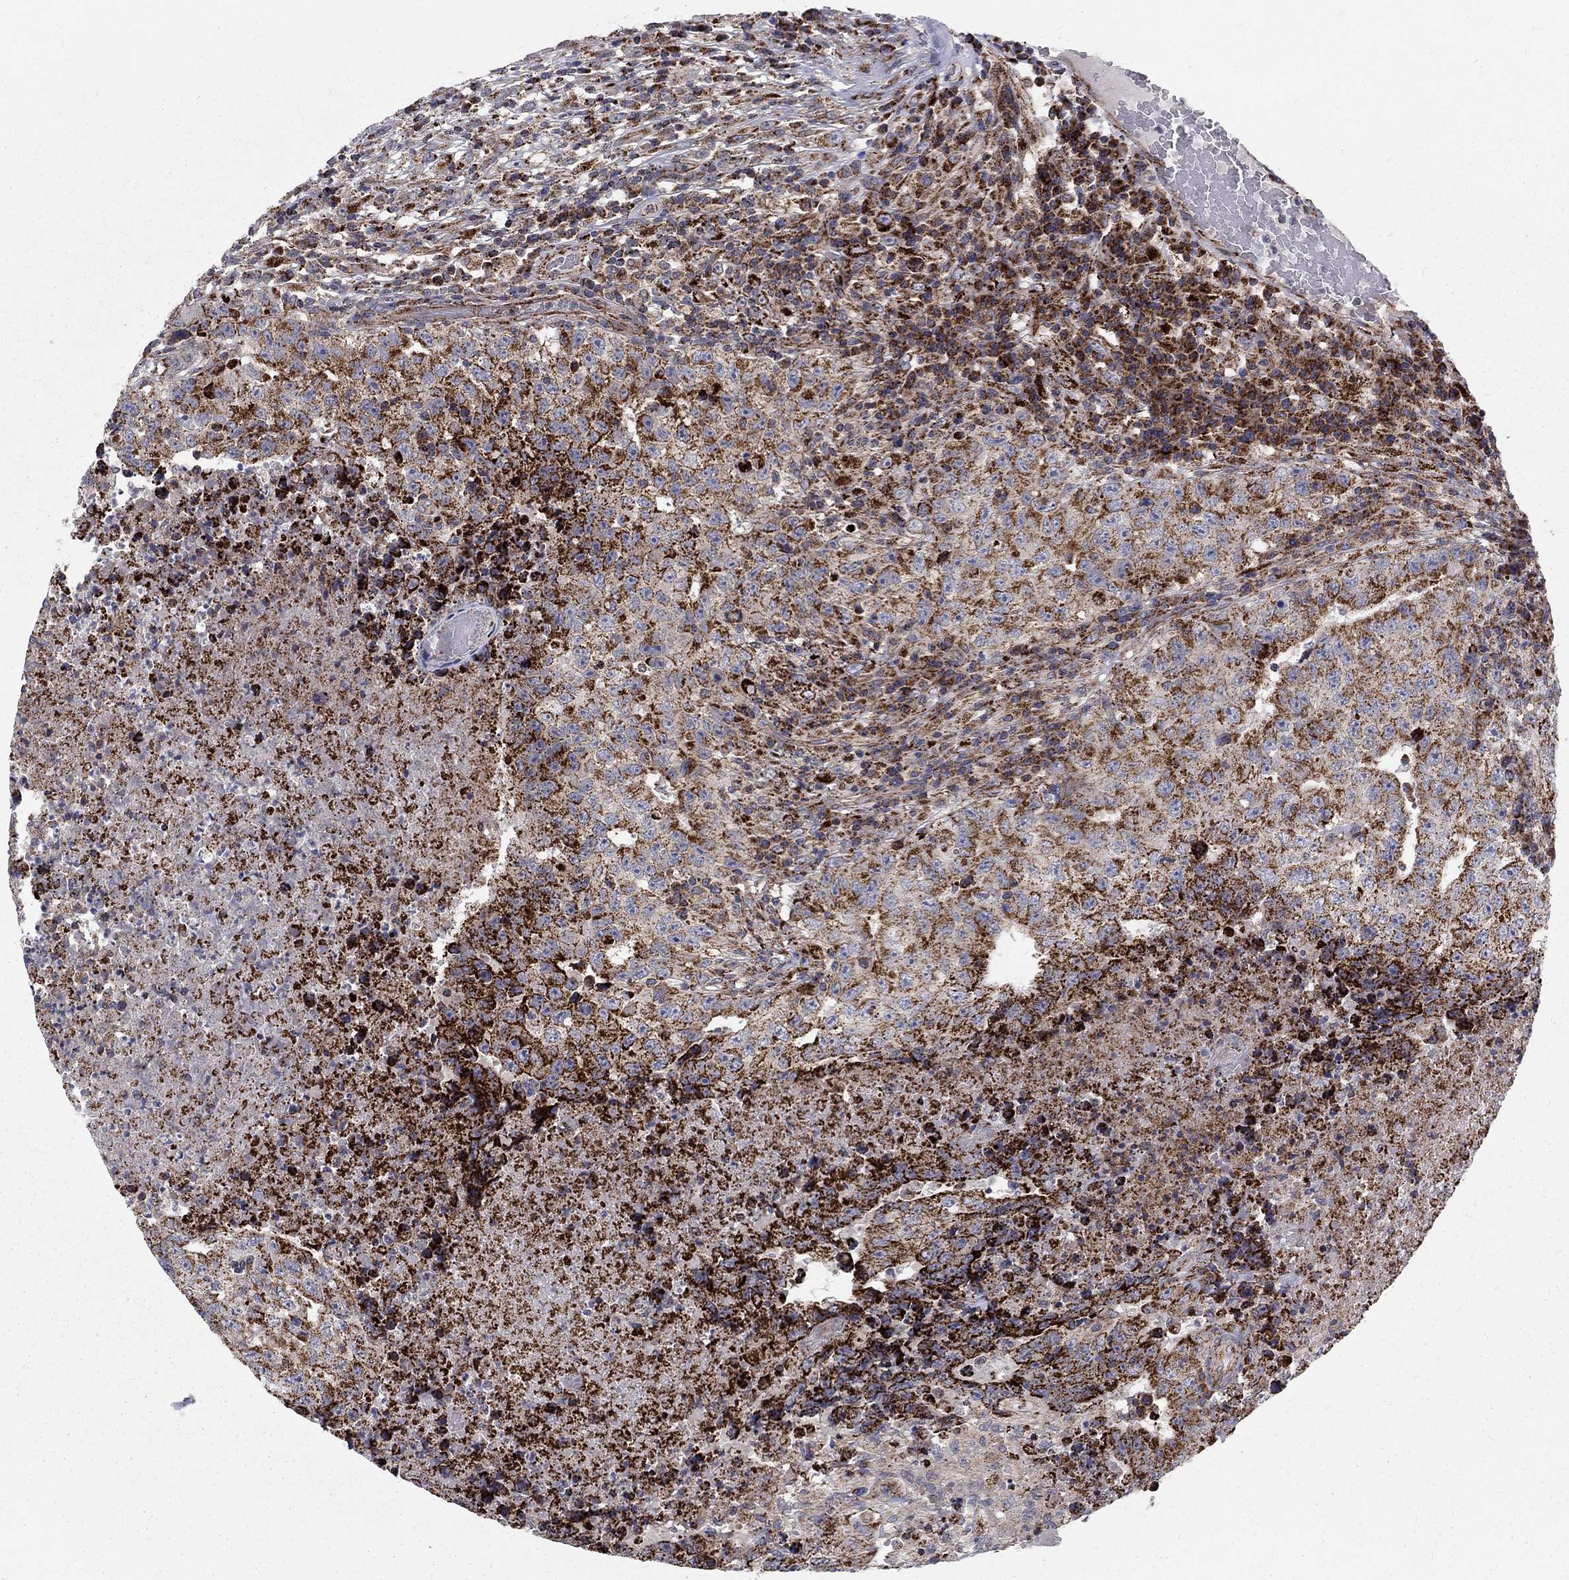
{"staining": {"intensity": "strong", "quantity": ">75%", "location": "cytoplasmic/membranous"}, "tissue": "testis cancer", "cell_type": "Tumor cells", "image_type": "cancer", "snomed": [{"axis": "morphology", "description": "Necrosis, NOS"}, {"axis": "morphology", "description": "Carcinoma, Embryonal, NOS"}, {"axis": "topography", "description": "Testis"}], "caption": "Human testis cancer stained for a protein (brown) shows strong cytoplasmic/membranous positive expression in about >75% of tumor cells.", "gene": "ALDH1B1", "patient": {"sex": "male", "age": 19}}